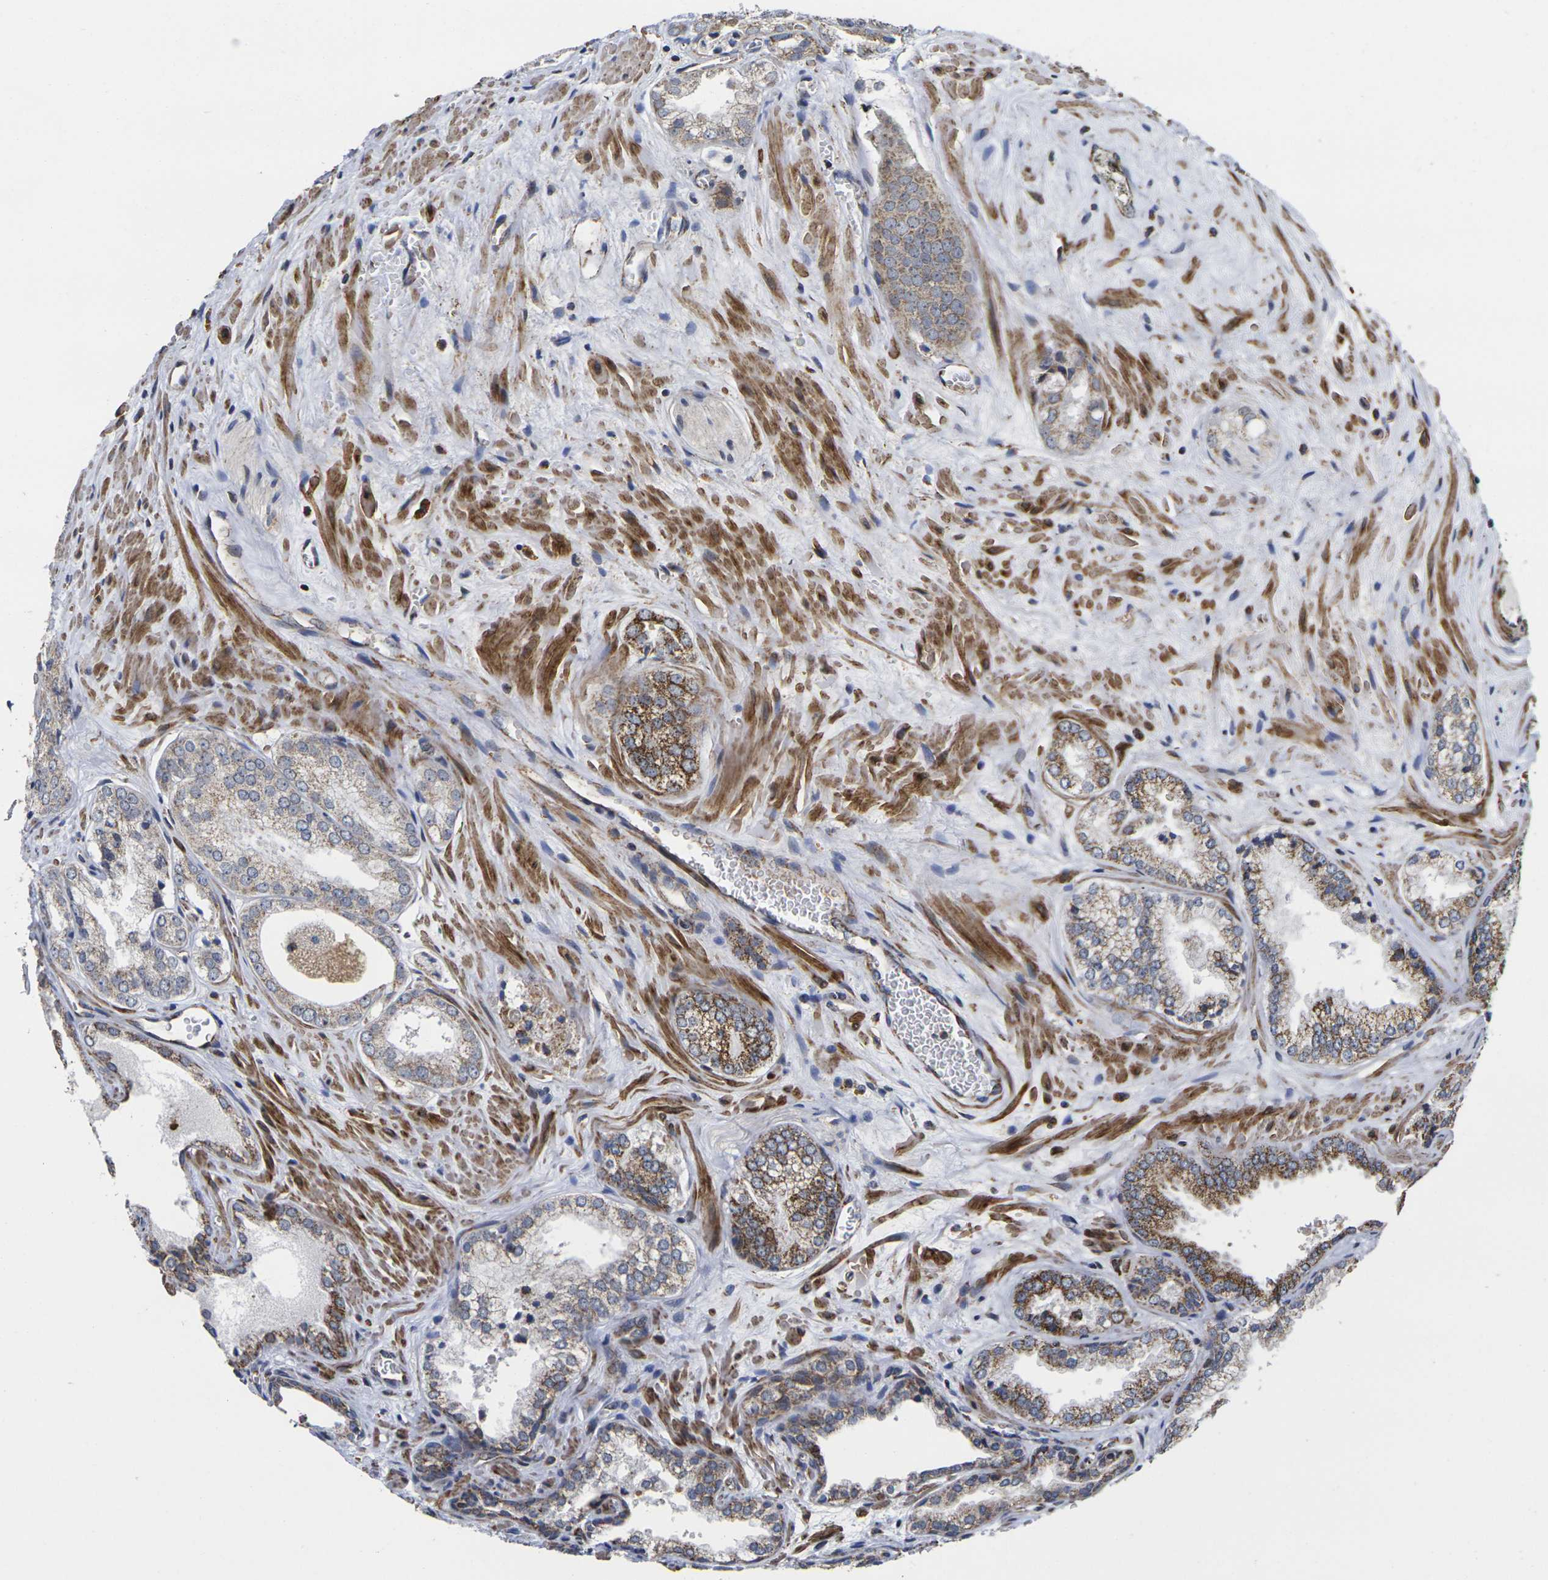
{"staining": {"intensity": "strong", "quantity": "<25%", "location": "cytoplasmic/membranous"}, "tissue": "prostate cancer", "cell_type": "Tumor cells", "image_type": "cancer", "snomed": [{"axis": "morphology", "description": "Adenocarcinoma, Low grade"}, {"axis": "topography", "description": "Prostate"}], "caption": "This is a photomicrograph of immunohistochemistry (IHC) staining of prostate adenocarcinoma (low-grade), which shows strong positivity in the cytoplasmic/membranous of tumor cells.", "gene": "P2RY11", "patient": {"sex": "male", "age": 60}}